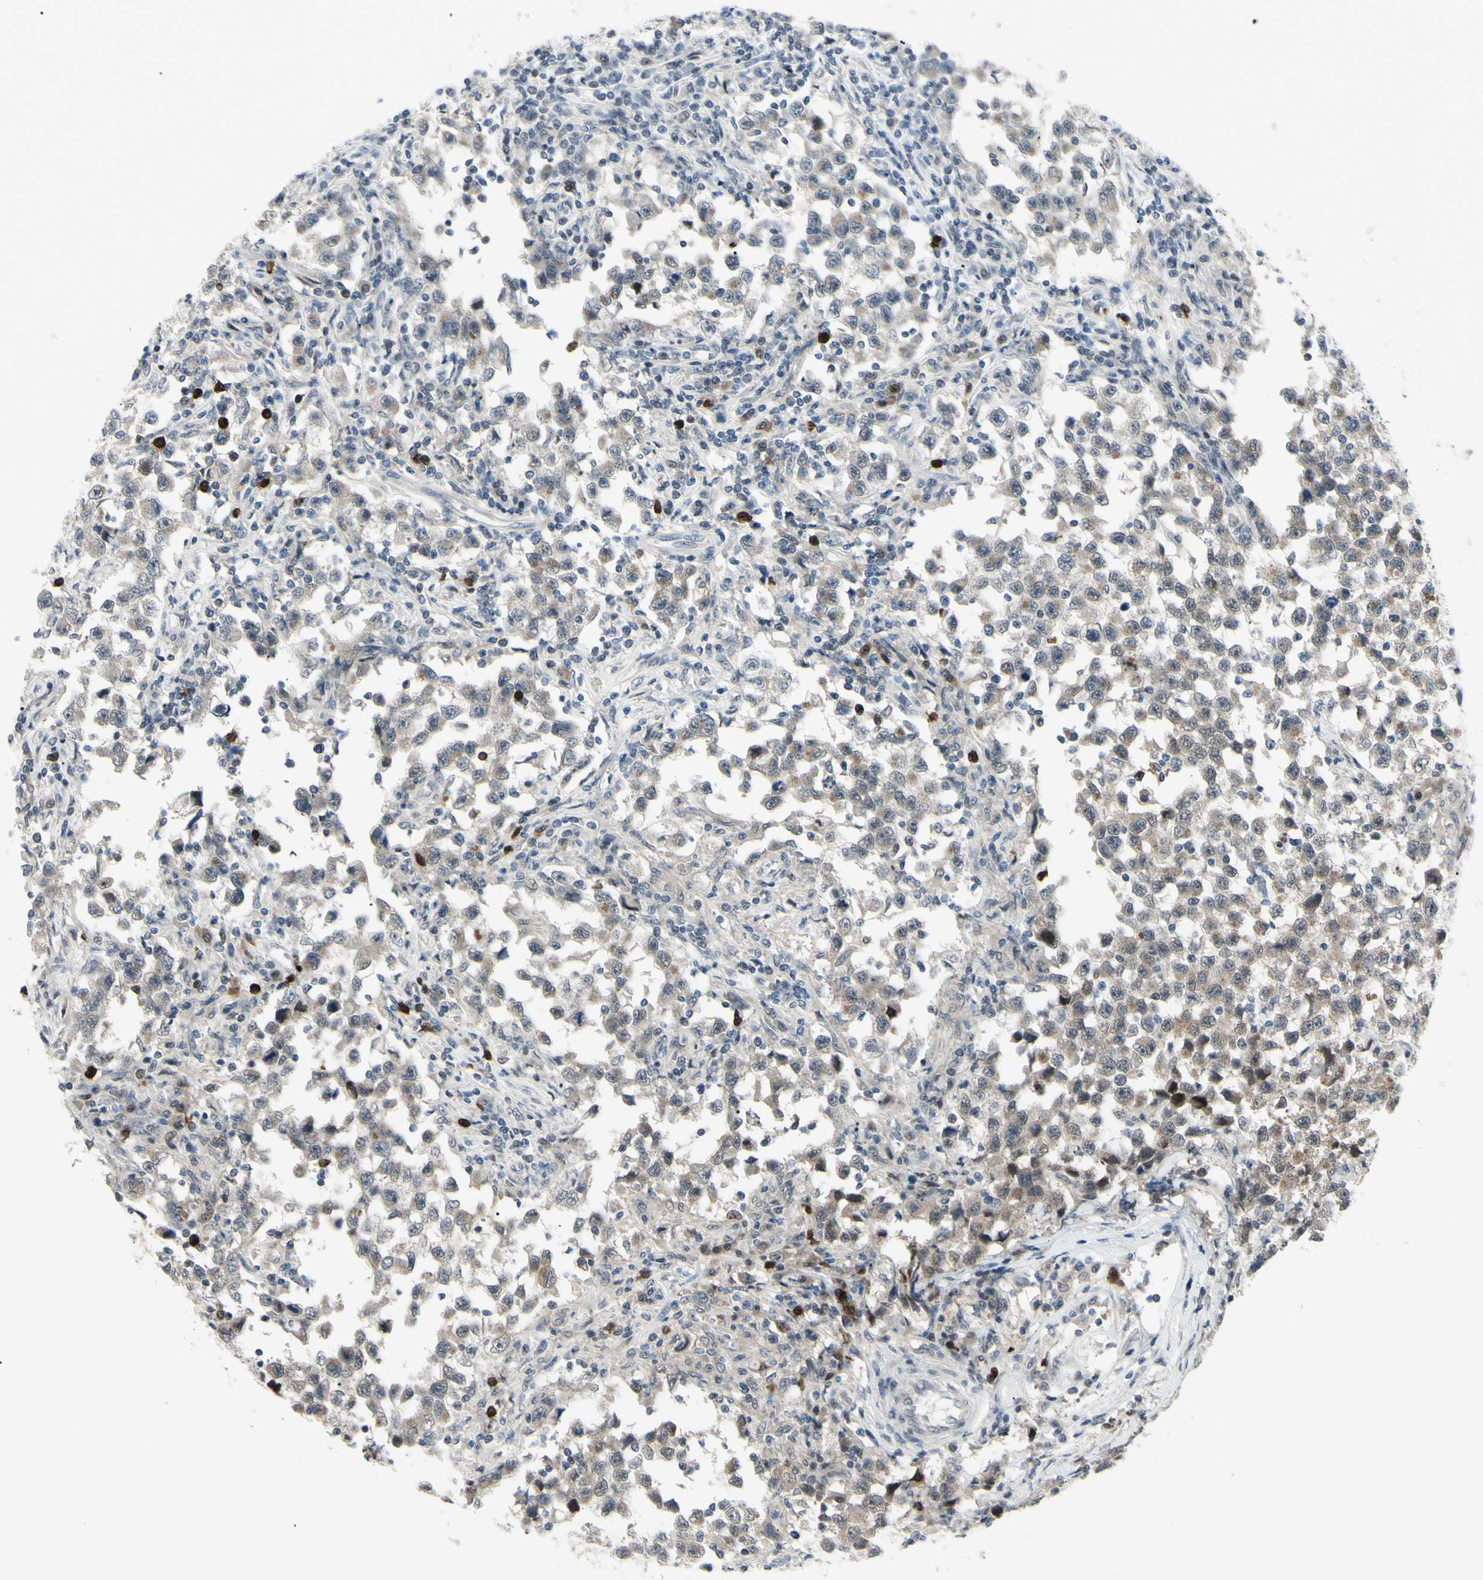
{"staining": {"intensity": "weak", "quantity": "25%-75%", "location": "cytoplasmic/membranous"}, "tissue": "testis cancer", "cell_type": "Tumor cells", "image_type": "cancer", "snomed": [{"axis": "morphology", "description": "Carcinoma, Embryonal, NOS"}, {"axis": "topography", "description": "Testis"}], "caption": "Embryonal carcinoma (testis) tissue exhibits weak cytoplasmic/membranous staining in approximately 25%-75% of tumor cells, visualized by immunohistochemistry.", "gene": "ETNK1", "patient": {"sex": "male", "age": 21}}